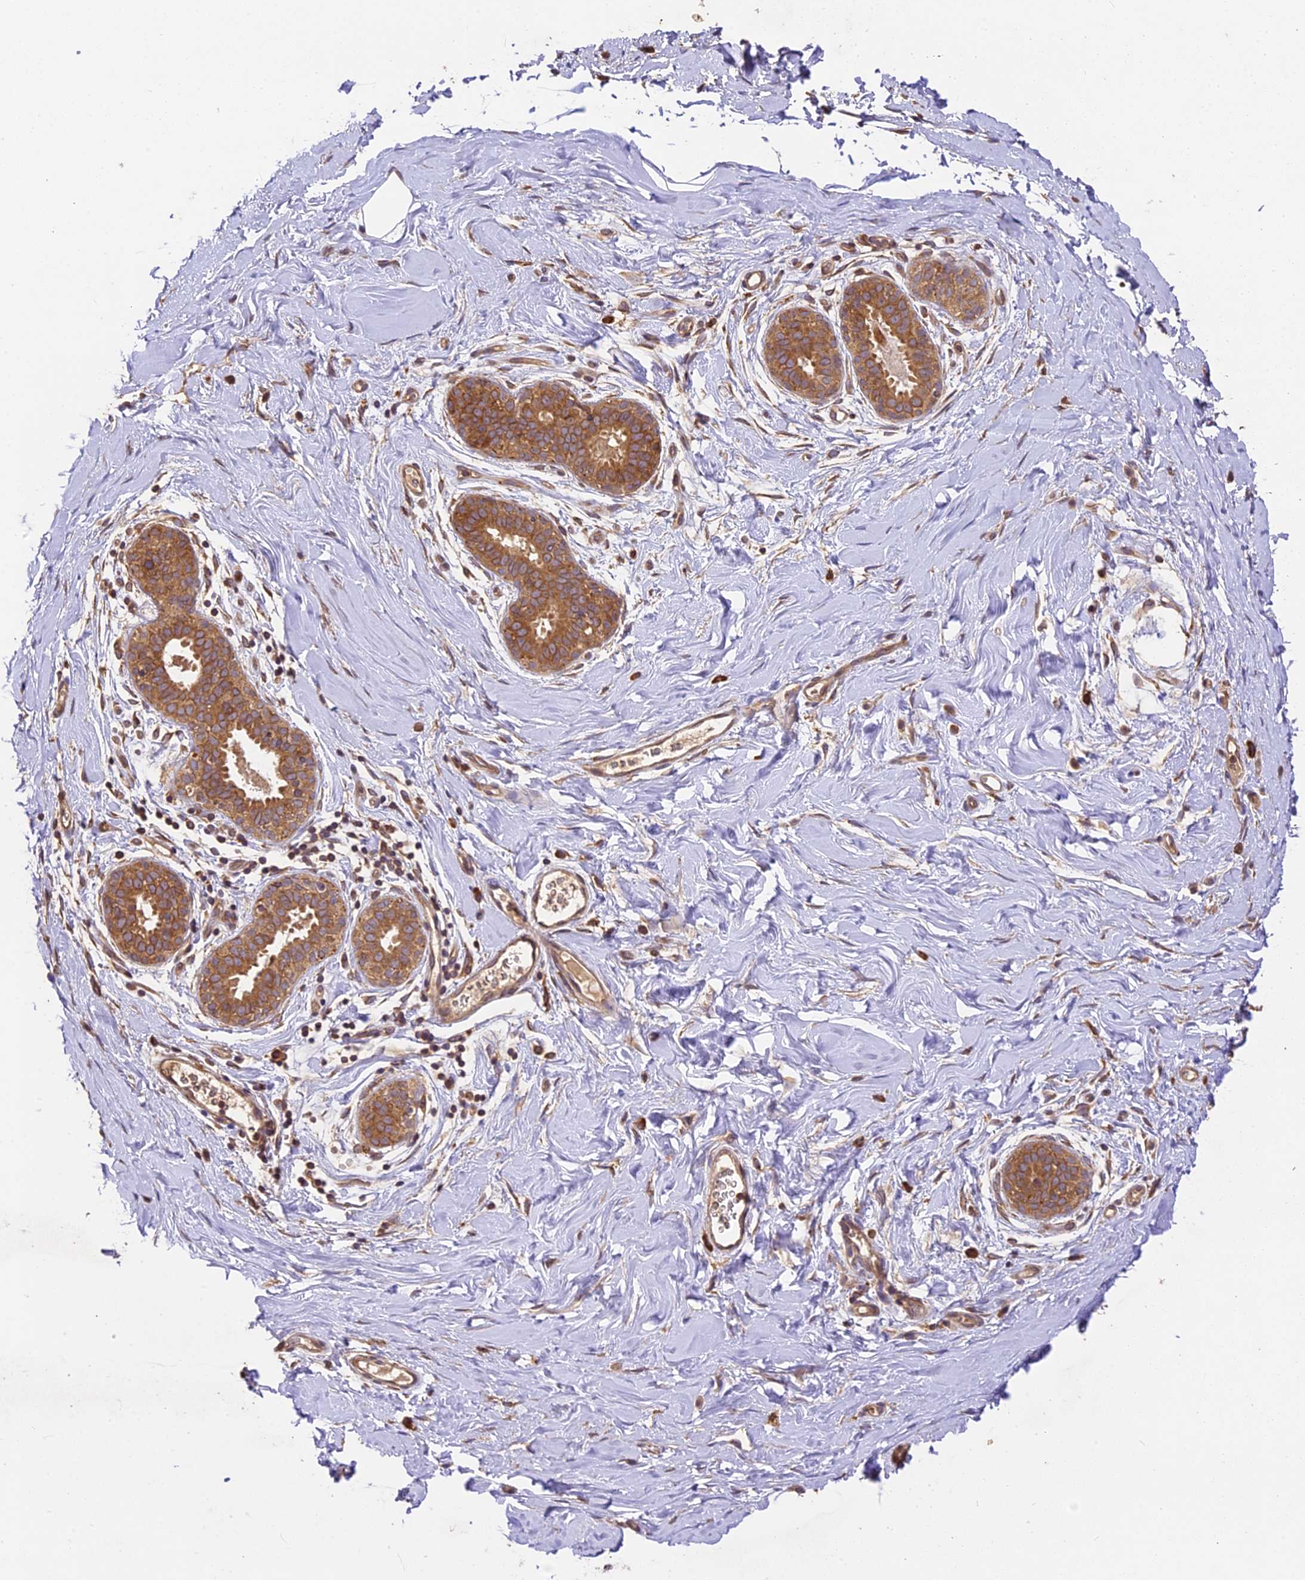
{"staining": {"intensity": "negative", "quantity": "none", "location": "none"}, "tissue": "adipose tissue", "cell_type": "Adipocytes", "image_type": "normal", "snomed": [{"axis": "morphology", "description": "Normal tissue, NOS"}, {"axis": "topography", "description": "Breast"}], "caption": "Adipose tissue was stained to show a protein in brown. There is no significant staining in adipocytes. Nuclei are stained in blue.", "gene": "BRAP", "patient": {"sex": "female", "age": 26}}